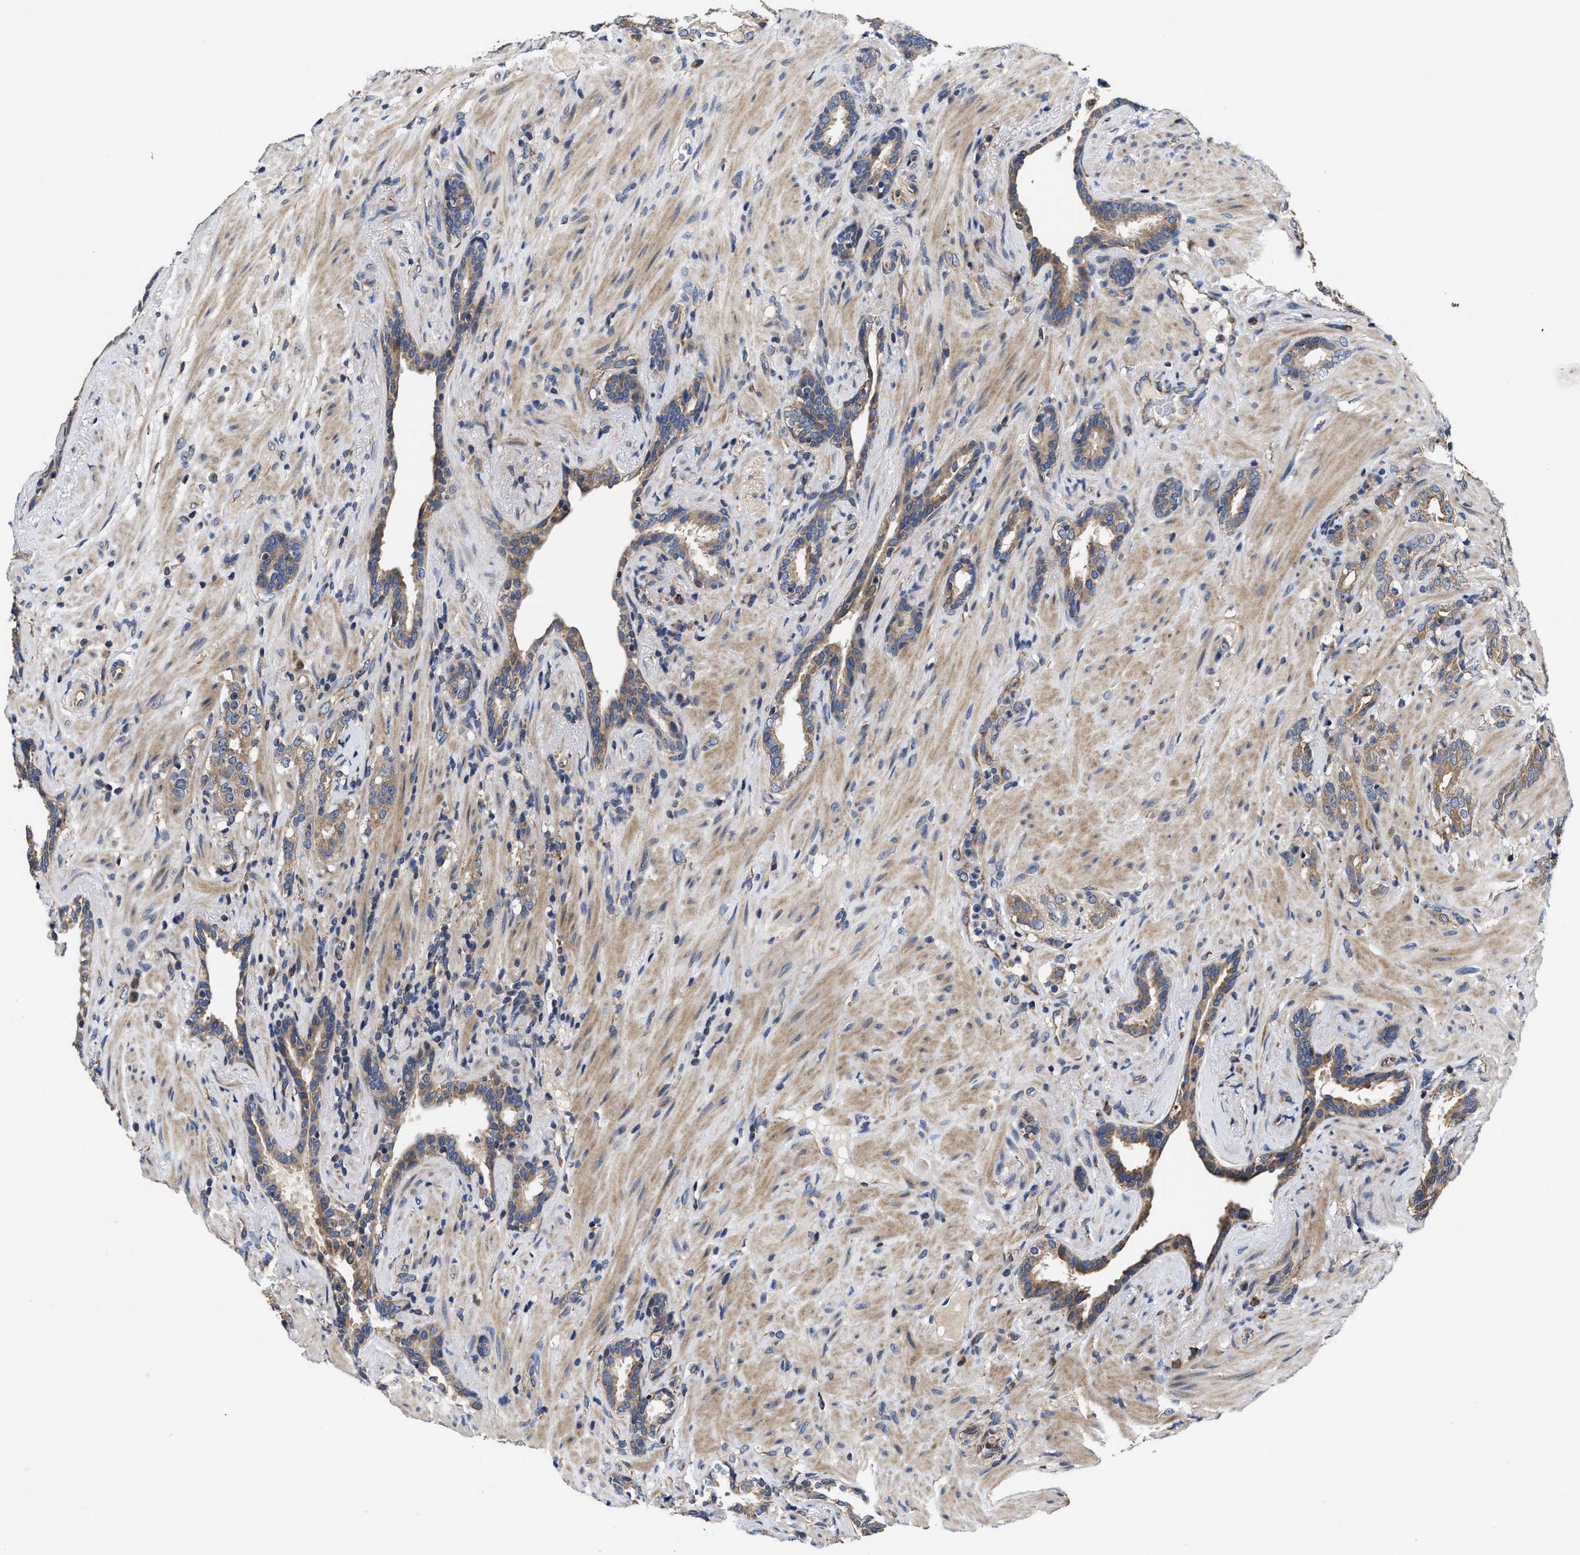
{"staining": {"intensity": "moderate", "quantity": ">75%", "location": "cytoplasmic/membranous"}, "tissue": "prostate cancer", "cell_type": "Tumor cells", "image_type": "cancer", "snomed": [{"axis": "morphology", "description": "Adenocarcinoma, High grade"}, {"axis": "topography", "description": "Prostate"}], "caption": "The histopathology image demonstrates immunohistochemical staining of adenocarcinoma (high-grade) (prostate). There is moderate cytoplasmic/membranous positivity is seen in approximately >75% of tumor cells. (DAB = brown stain, brightfield microscopy at high magnification).", "gene": "TRAF6", "patient": {"sex": "male", "age": 71}}